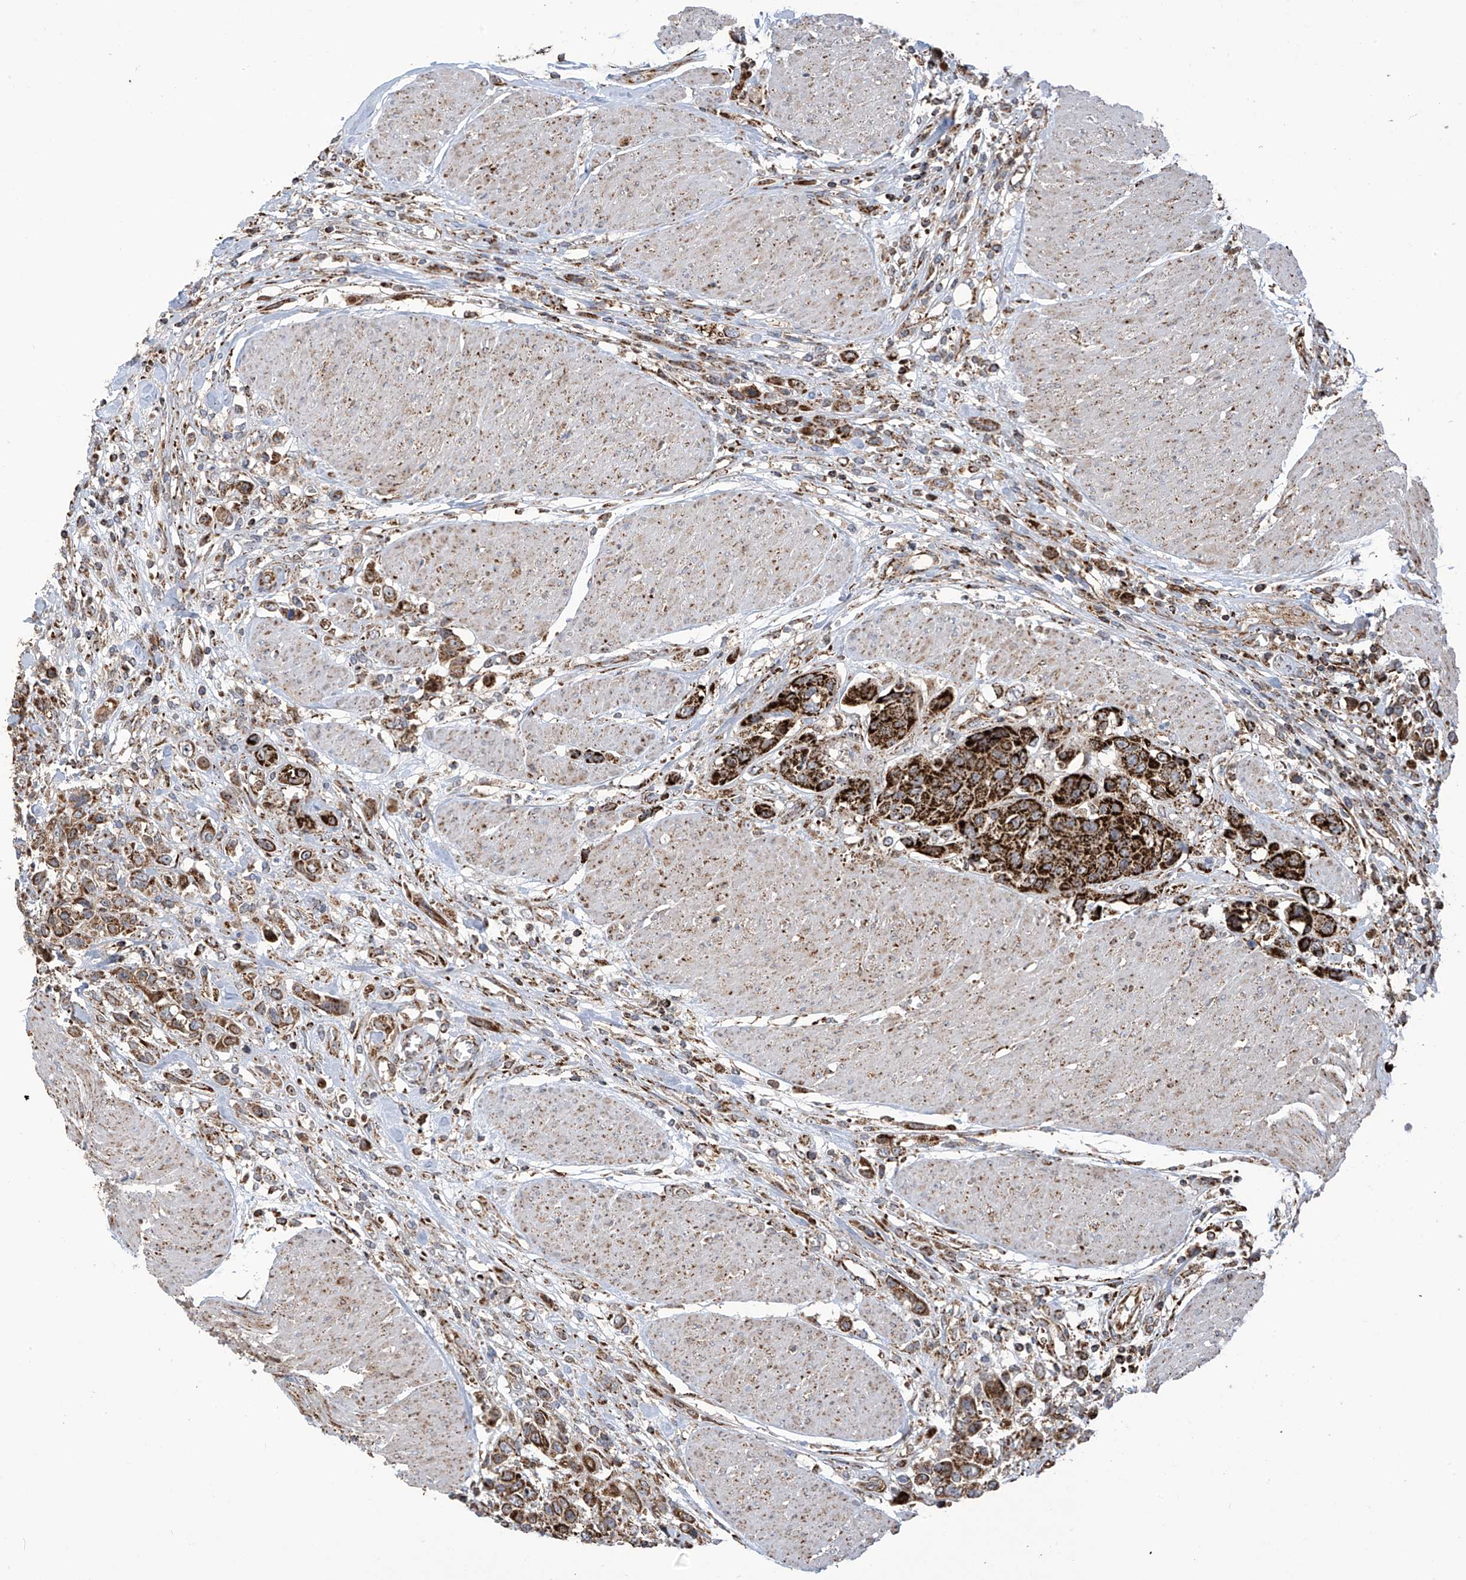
{"staining": {"intensity": "strong", "quantity": ">75%", "location": "cytoplasmic/membranous"}, "tissue": "urothelial cancer", "cell_type": "Tumor cells", "image_type": "cancer", "snomed": [{"axis": "morphology", "description": "Urothelial carcinoma, High grade"}, {"axis": "topography", "description": "Urinary bladder"}], "caption": "High-magnification brightfield microscopy of high-grade urothelial carcinoma stained with DAB (brown) and counterstained with hematoxylin (blue). tumor cells exhibit strong cytoplasmic/membranous staining is seen in about>75% of cells.", "gene": "COX10", "patient": {"sex": "male", "age": 50}}